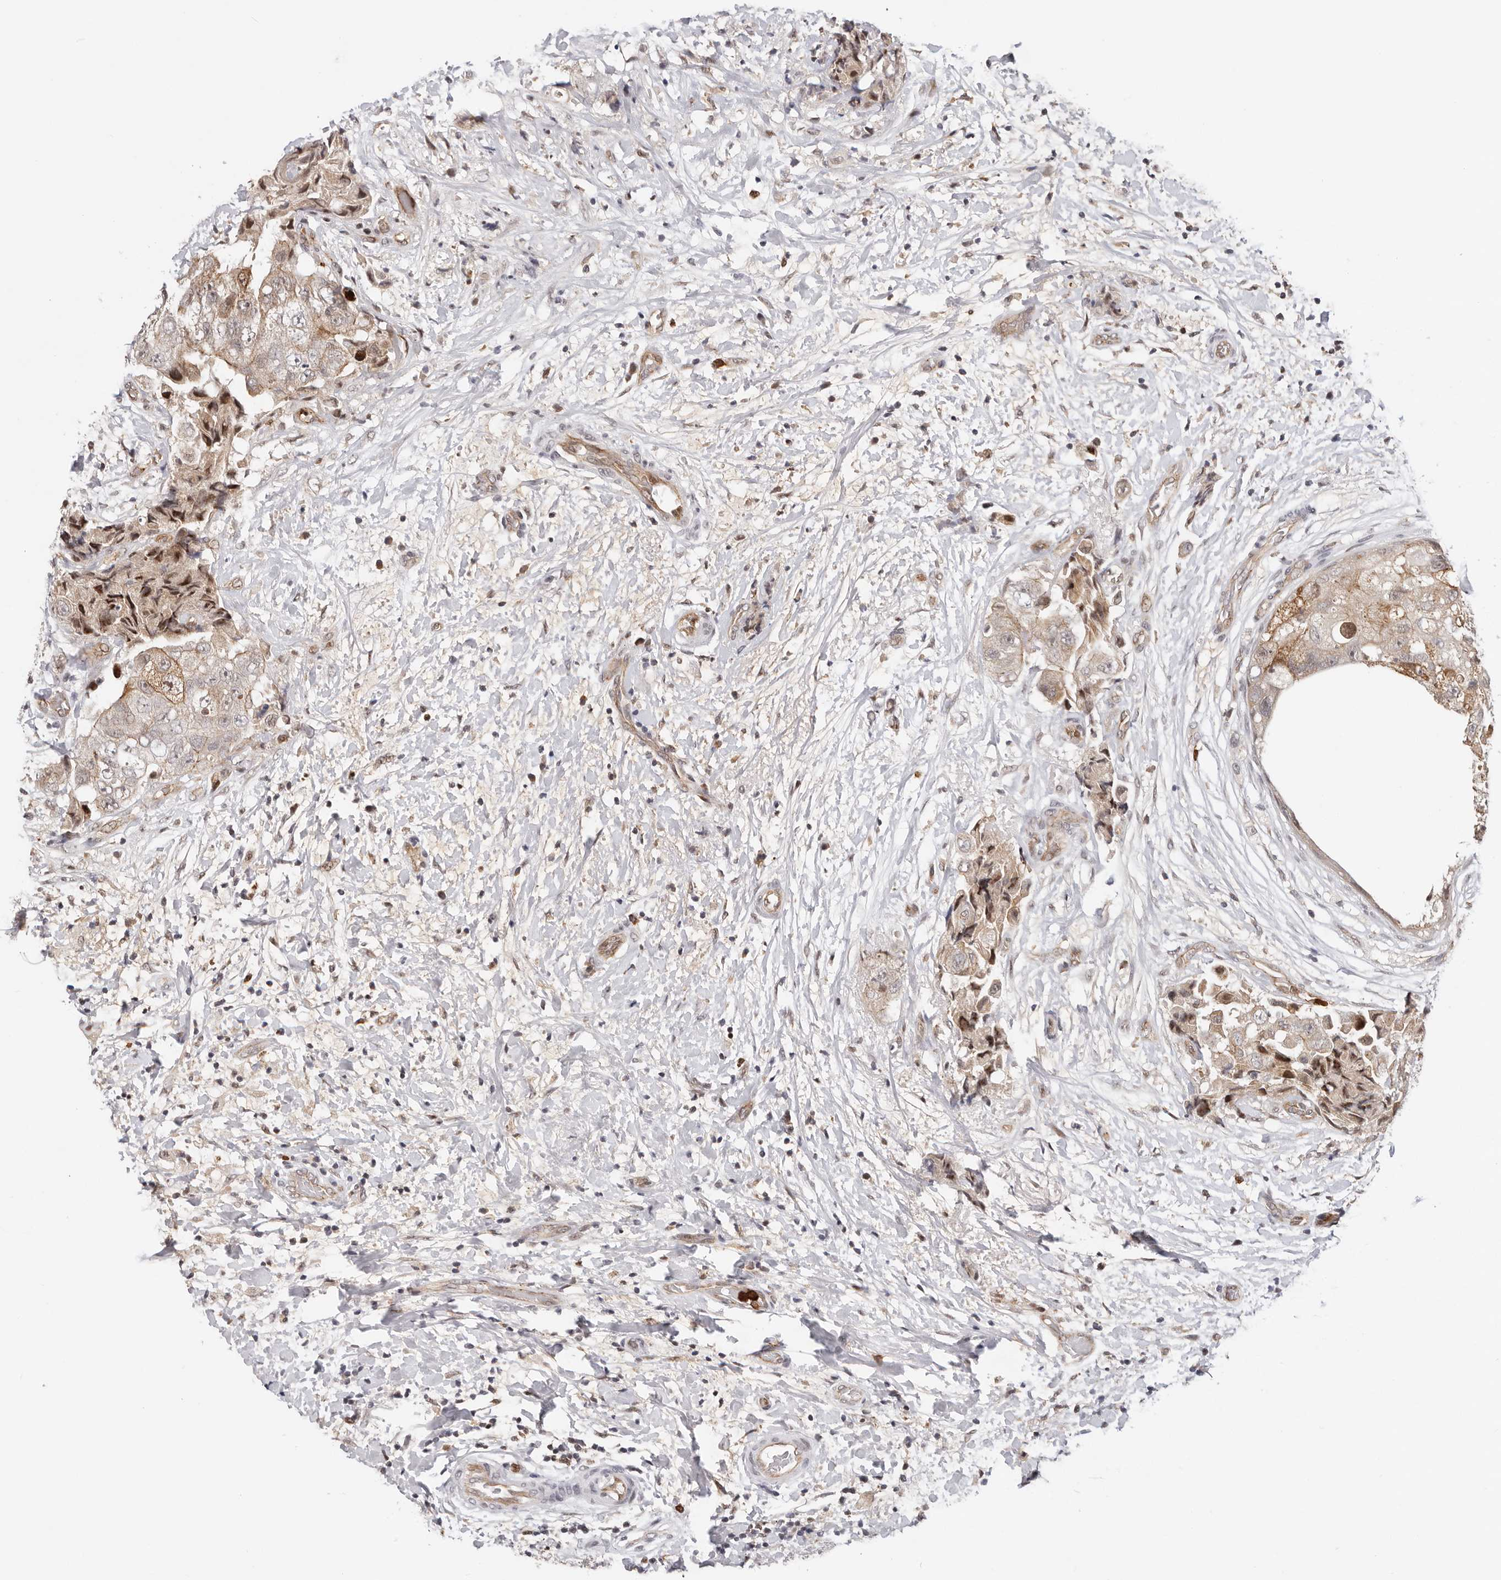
{"staining": {"intensity": "weak", "quantity": ">75%", "location": "cytoplasmic/membranous,nuclear"}, "tissue": "breast cancer", "cell_type": "Tumor cells", "image_type": "cancer", "snomed": [{"axis": "morphology", "description": "Normal tissue, NOS"}, {"axis": "morphology", "description": "Duct carcinoma"}, {"axis": "topography", "description": "Breast"}], "caption": "This image reveals invasive ductal carcinoma (breast) stained with IHC to label a protein in brown. The cytoplasmic/membranous and nuclear of tumor cells show weak positivity for the protein. Nuclei are counter-stained blue.", "gene": "AFDN", "patient": {"sex": "female", "age": 62}}